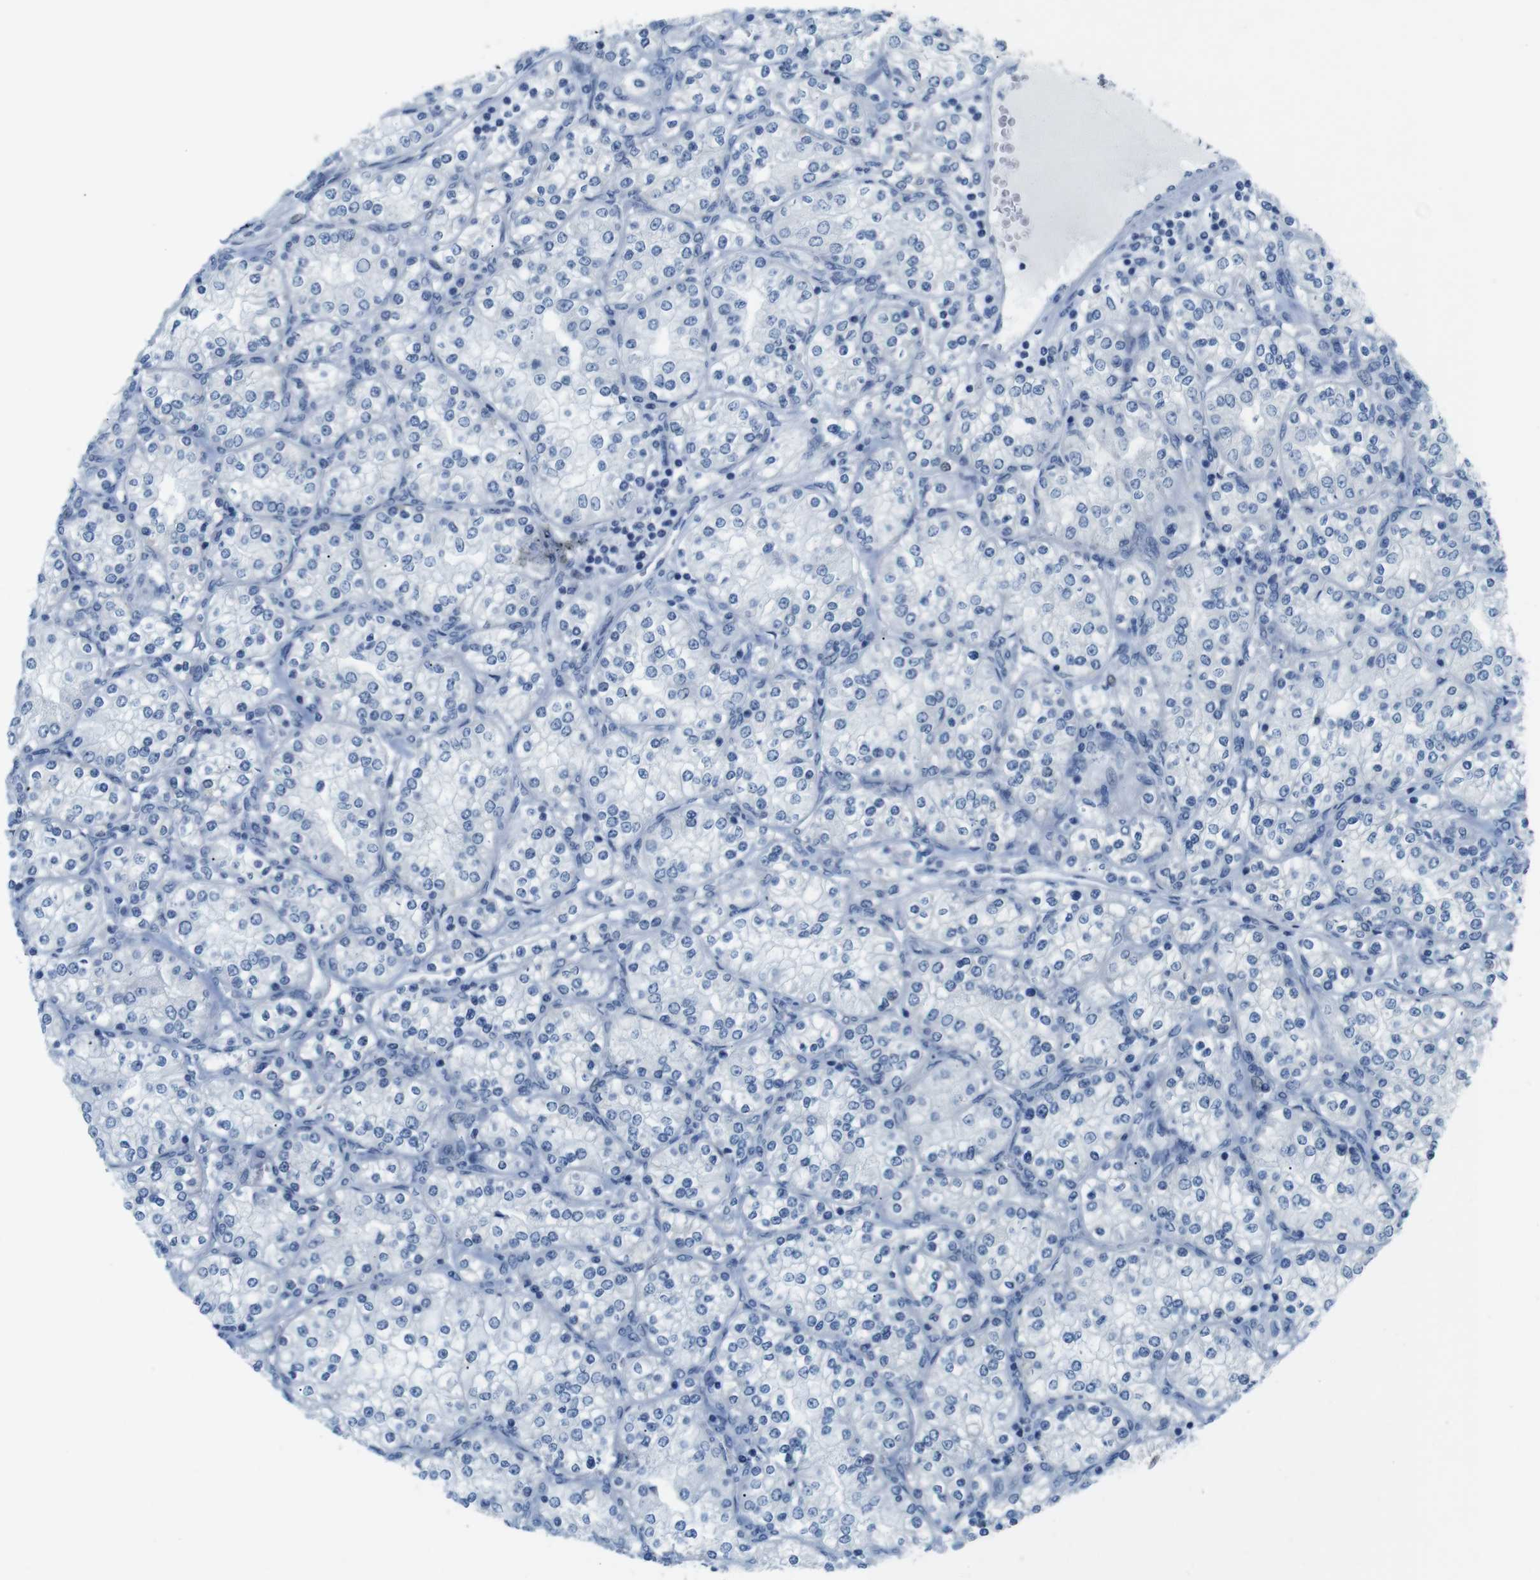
{"staining": {"intensity": "negative", "quantity": "none", "location": "none"}, "tissue": "renal cancer", "cell_type": "Tumor cells", "image_type": "cancer", "snomed": [{"axis": "morphology", "description": "Adenocarcinoma, NOS"}, {"axis": "topography", "description": "Kidney"}], "caption": "A micrograph of renal adenocarcinoma stained for a protein displays no brown staining in tumor cells.", "gene": "GOLGA2", "patient": {"sex": "male", "age": 77}}